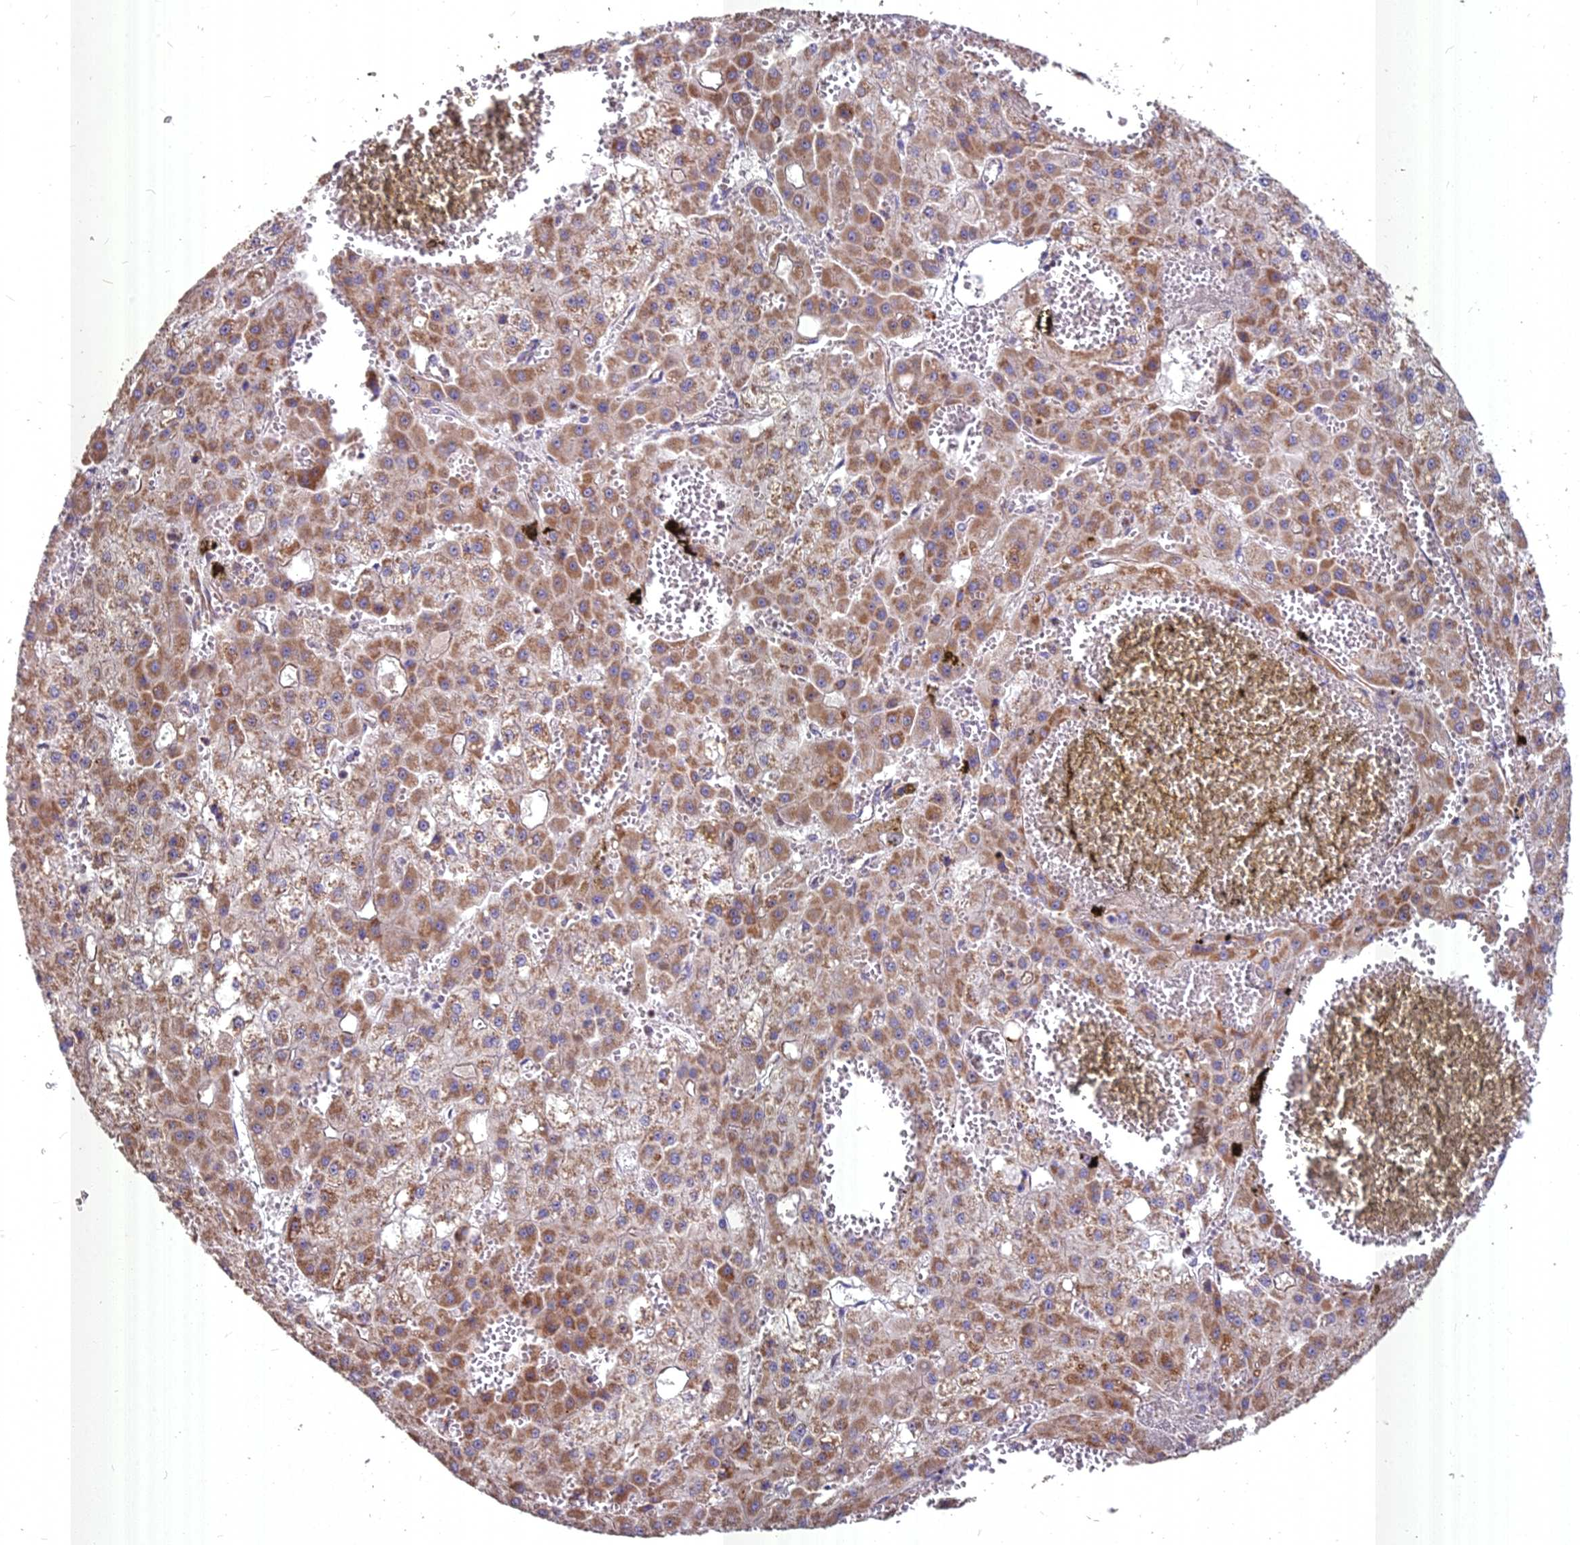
{"staining": {"intensity": "moderate", "quantity": ">75%", "location": "cytoplasmic/membranous"}, "tissue": "liver cancer", "cell_type": "Tumor cells", "image_type": "cancer", "snomed": [{"axis": "morphology", "description": "Carcinoma, Hepatocellular, NOS"}, {"axis": "topography", "description": "Liver"}], "caption": "Immunohistochemical staining of human hepatocellular carcinoma (liver) shows medium levels of moderate cytoplasmic/membranous staining in approximately >75% of tumor cells. (brown staining indicates protein expression, while blue staining denotes nuclei).", "gene": "COX11", "patient": {"sex": "male", "age": 47}}